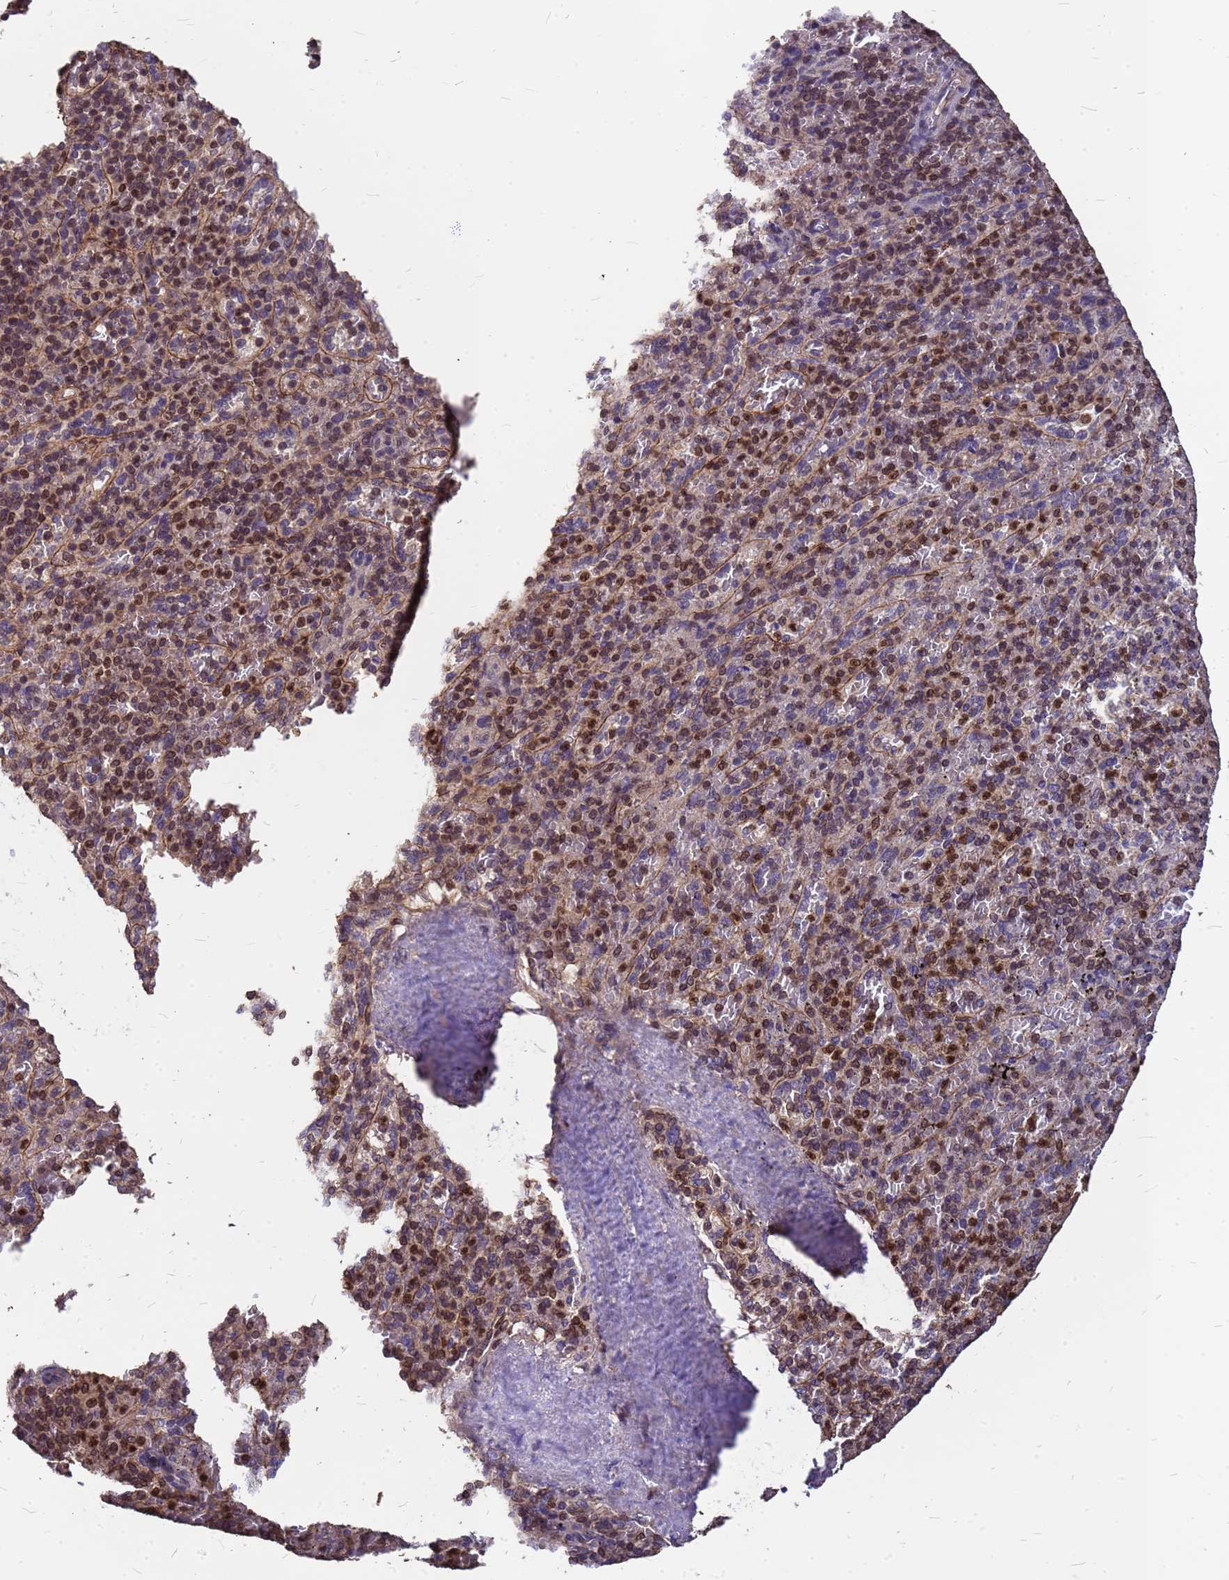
{"staining": {"intensity": "moderate", "quantity": "25%-75%", "location": "nuclear"}, "tissue": "spleen", "cell_type": "Cells in red pulp", "image_type": "normal", "snomed": [{"axis": "morphology", "description": "Normal tissue, NOS"}, {"axis": "topography", "description": "Spleen"}], "caption": "Immunohistochemical staining of benign human spleen shows moderate nuclear protein positivity in approximately 25%-75% of cells in red pulp.", "gene": "C1orf35", "patient": {"sex": "male", "age": 82}}